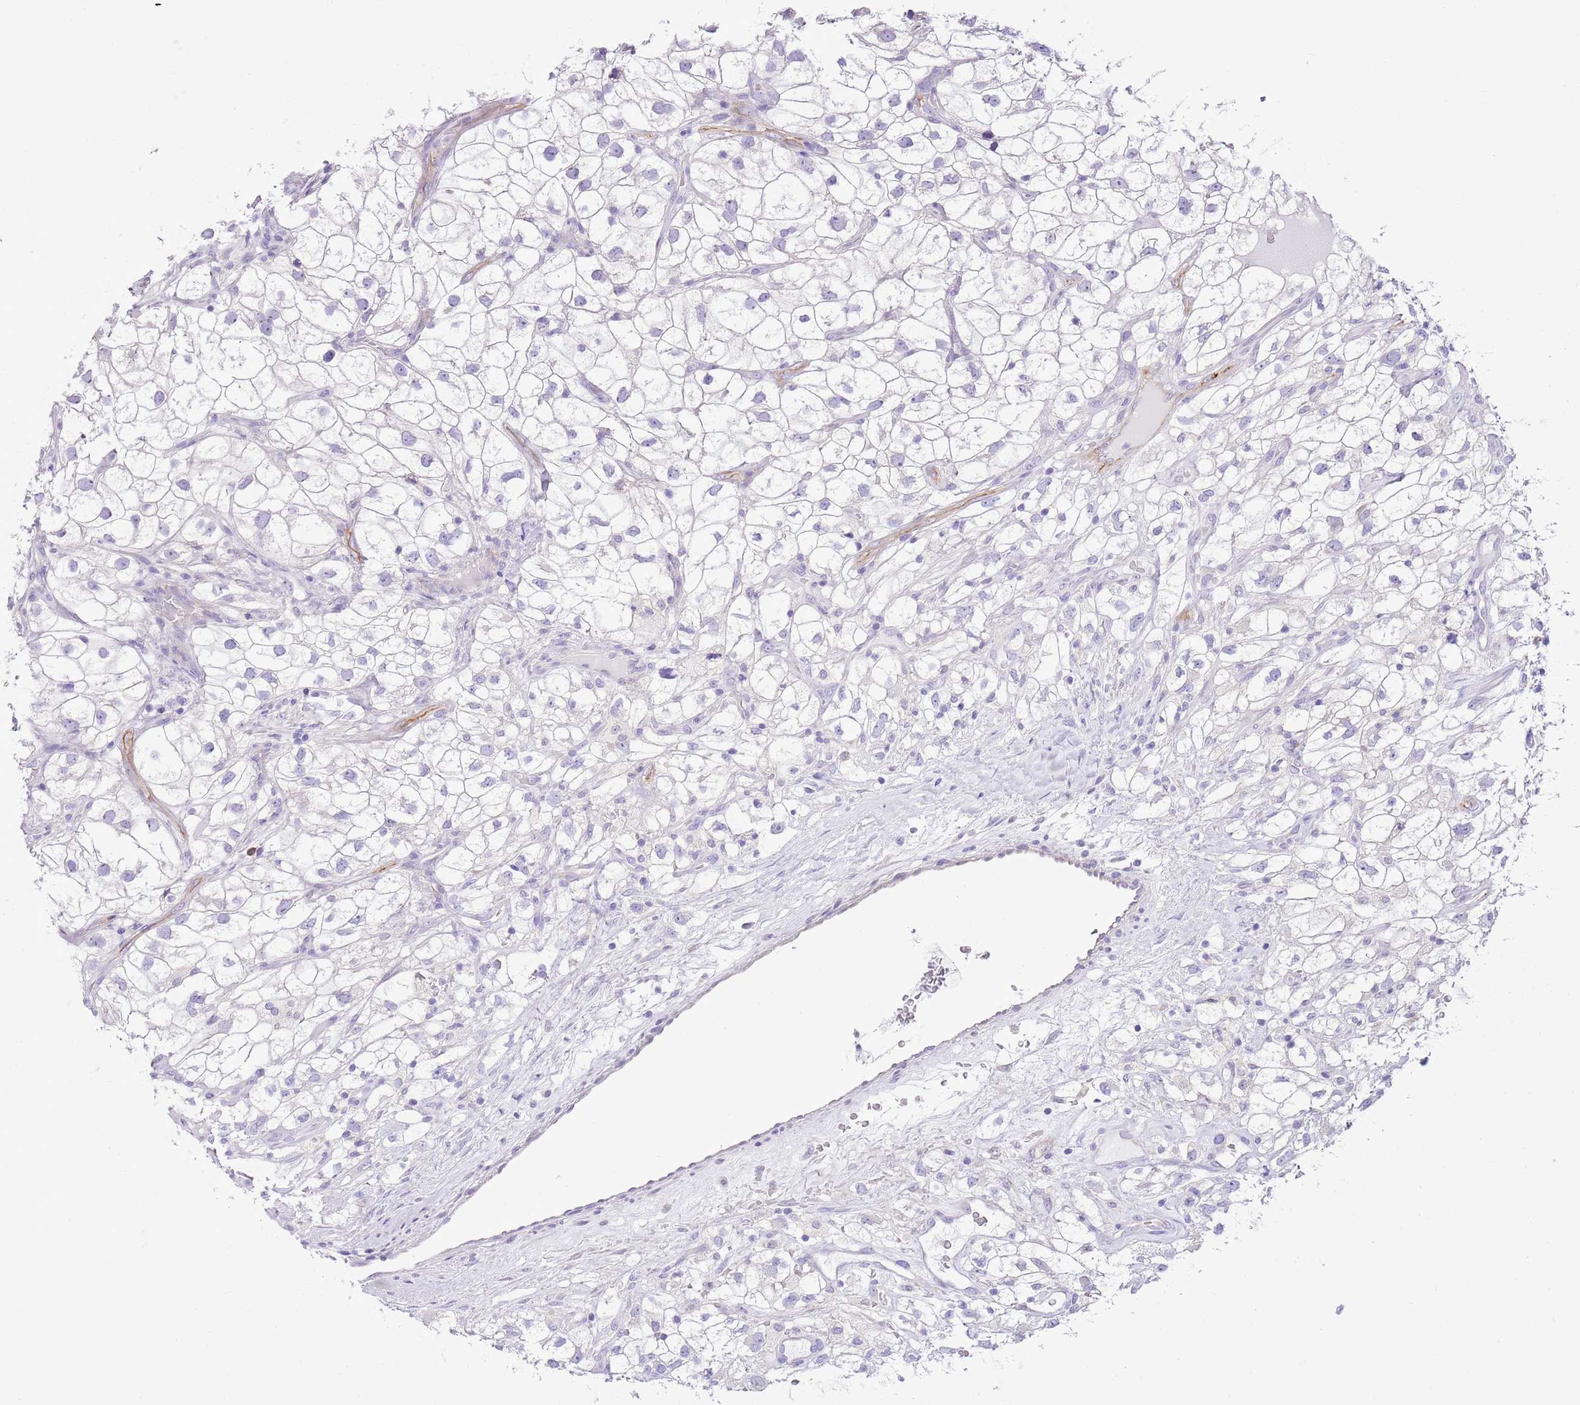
{"staining": {"intensity": "negative", "quantity": "none", "location": "none"}, "tissue": "renal cancer", "cell_type": "Tumor cells", "image_type": "cancer", "snomed": [{"axis": "morphology", "description": "Adenocarcinoma, NOS"}, {"axis": "topography", "description": "Kidney"}], "caption": "IHC histopathology image of neoplastic tissue: renal cancer (adenocarcinoma) stained with DAB (3,3'-diaminobenzidine) reveals no significant protein staining in tumor cells.", "gene": "AAR2", "patient": {"sex": "male", "age": 59}}